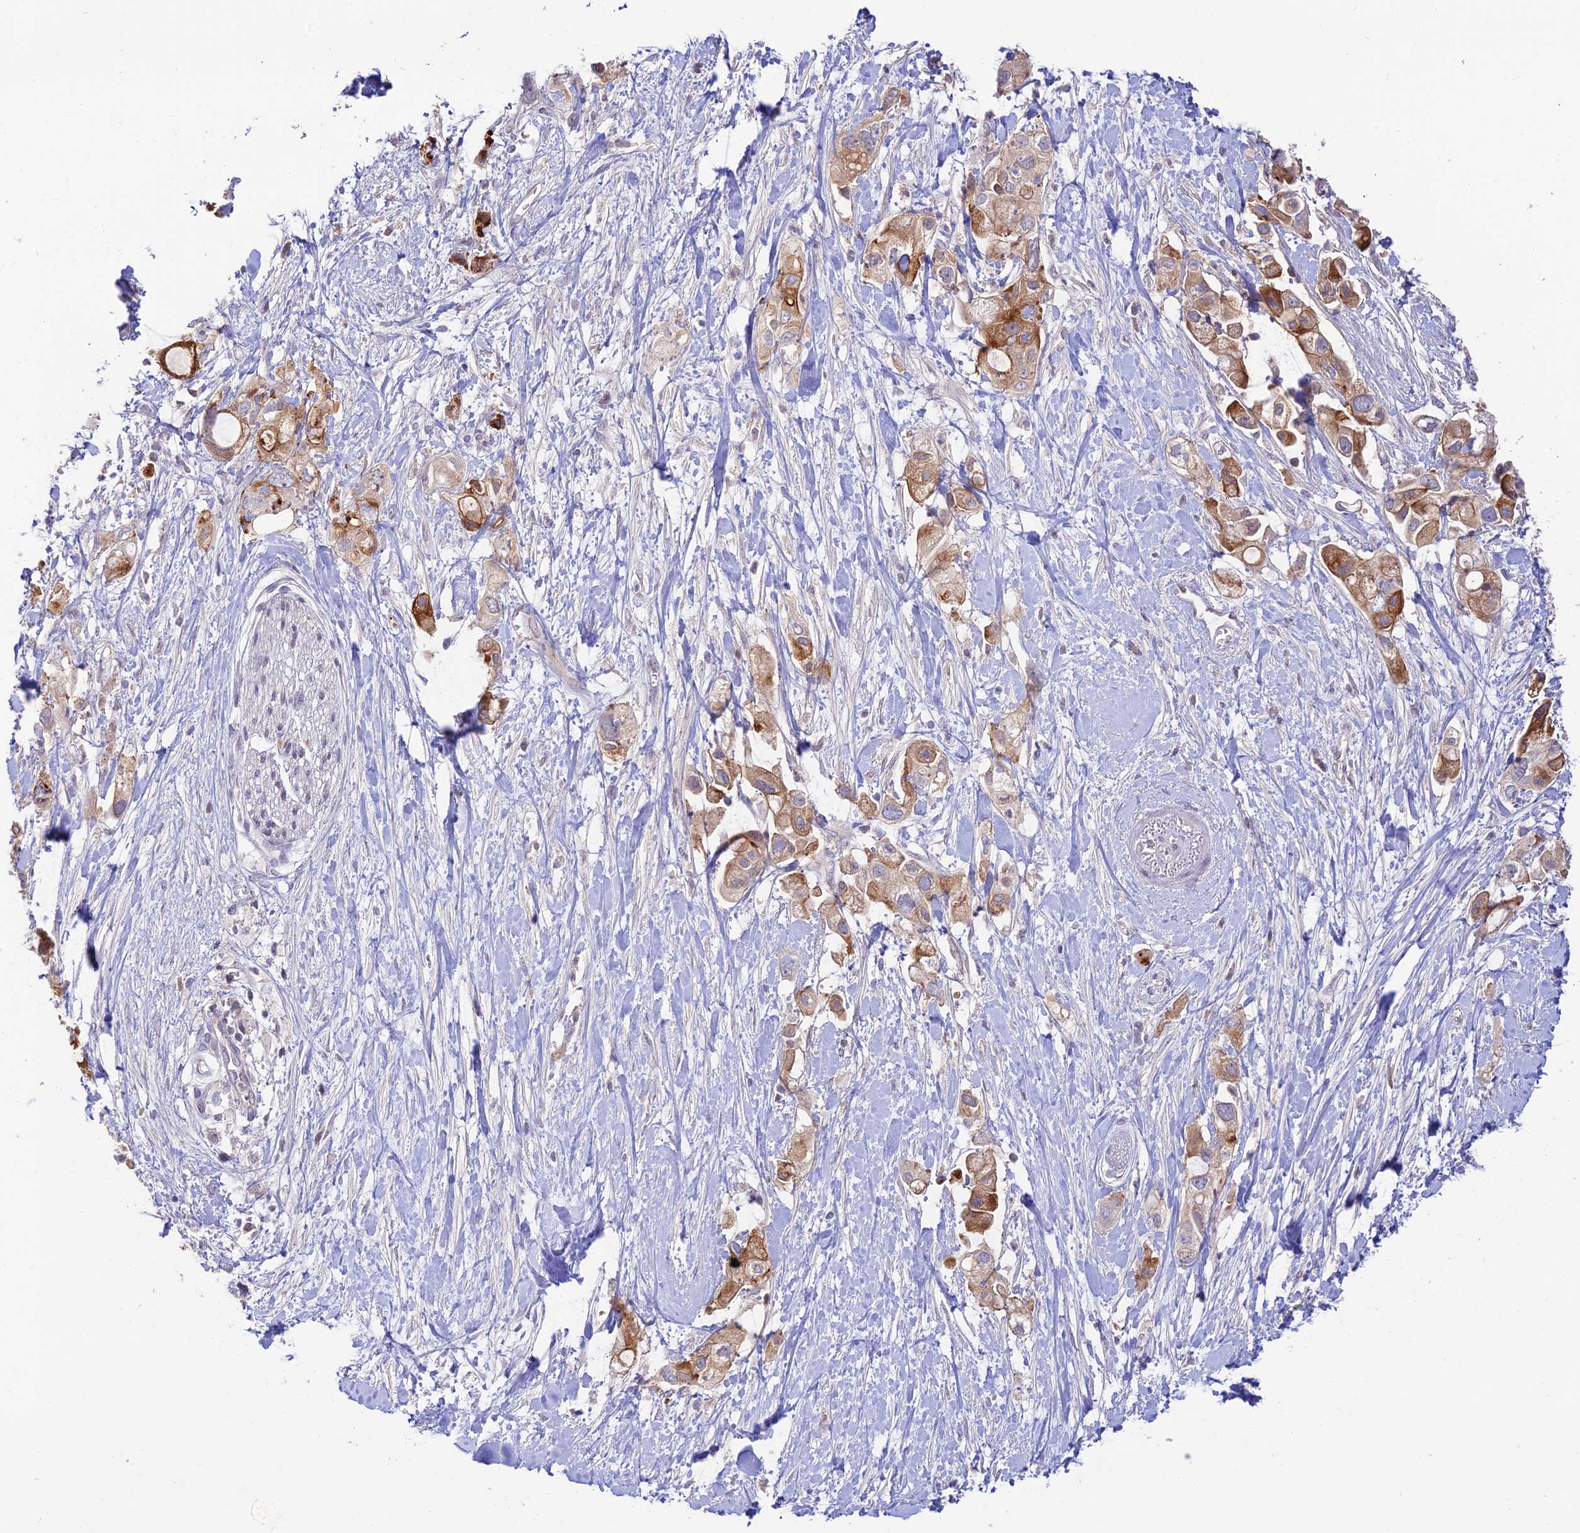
{"staining": {"intensity": "moderate", "quantity": "25%-75%", "location": "cytoplasmic/membranous"}, "tissue": "pancreatic cancer", "cell_type": "Tumor cells", "image_type": "cancer", "snomed": [{"axis": "morphology", "description": "Adenocarcinoma, NOS"}, {"axis": "topography", "description": "Pancreas"}], "caption": "A micrograph of human pancreatic adenocarcinoma stained for a protein reveals moderate cytoplasmic/membranous brown staining in tumor cells. (DAB (3,3'-diaminobenzidine) = brown stain, brightfield microscopy at high magnification).", "gene": "NLRP9", "patient": {"sex": "female", "age": 56}}